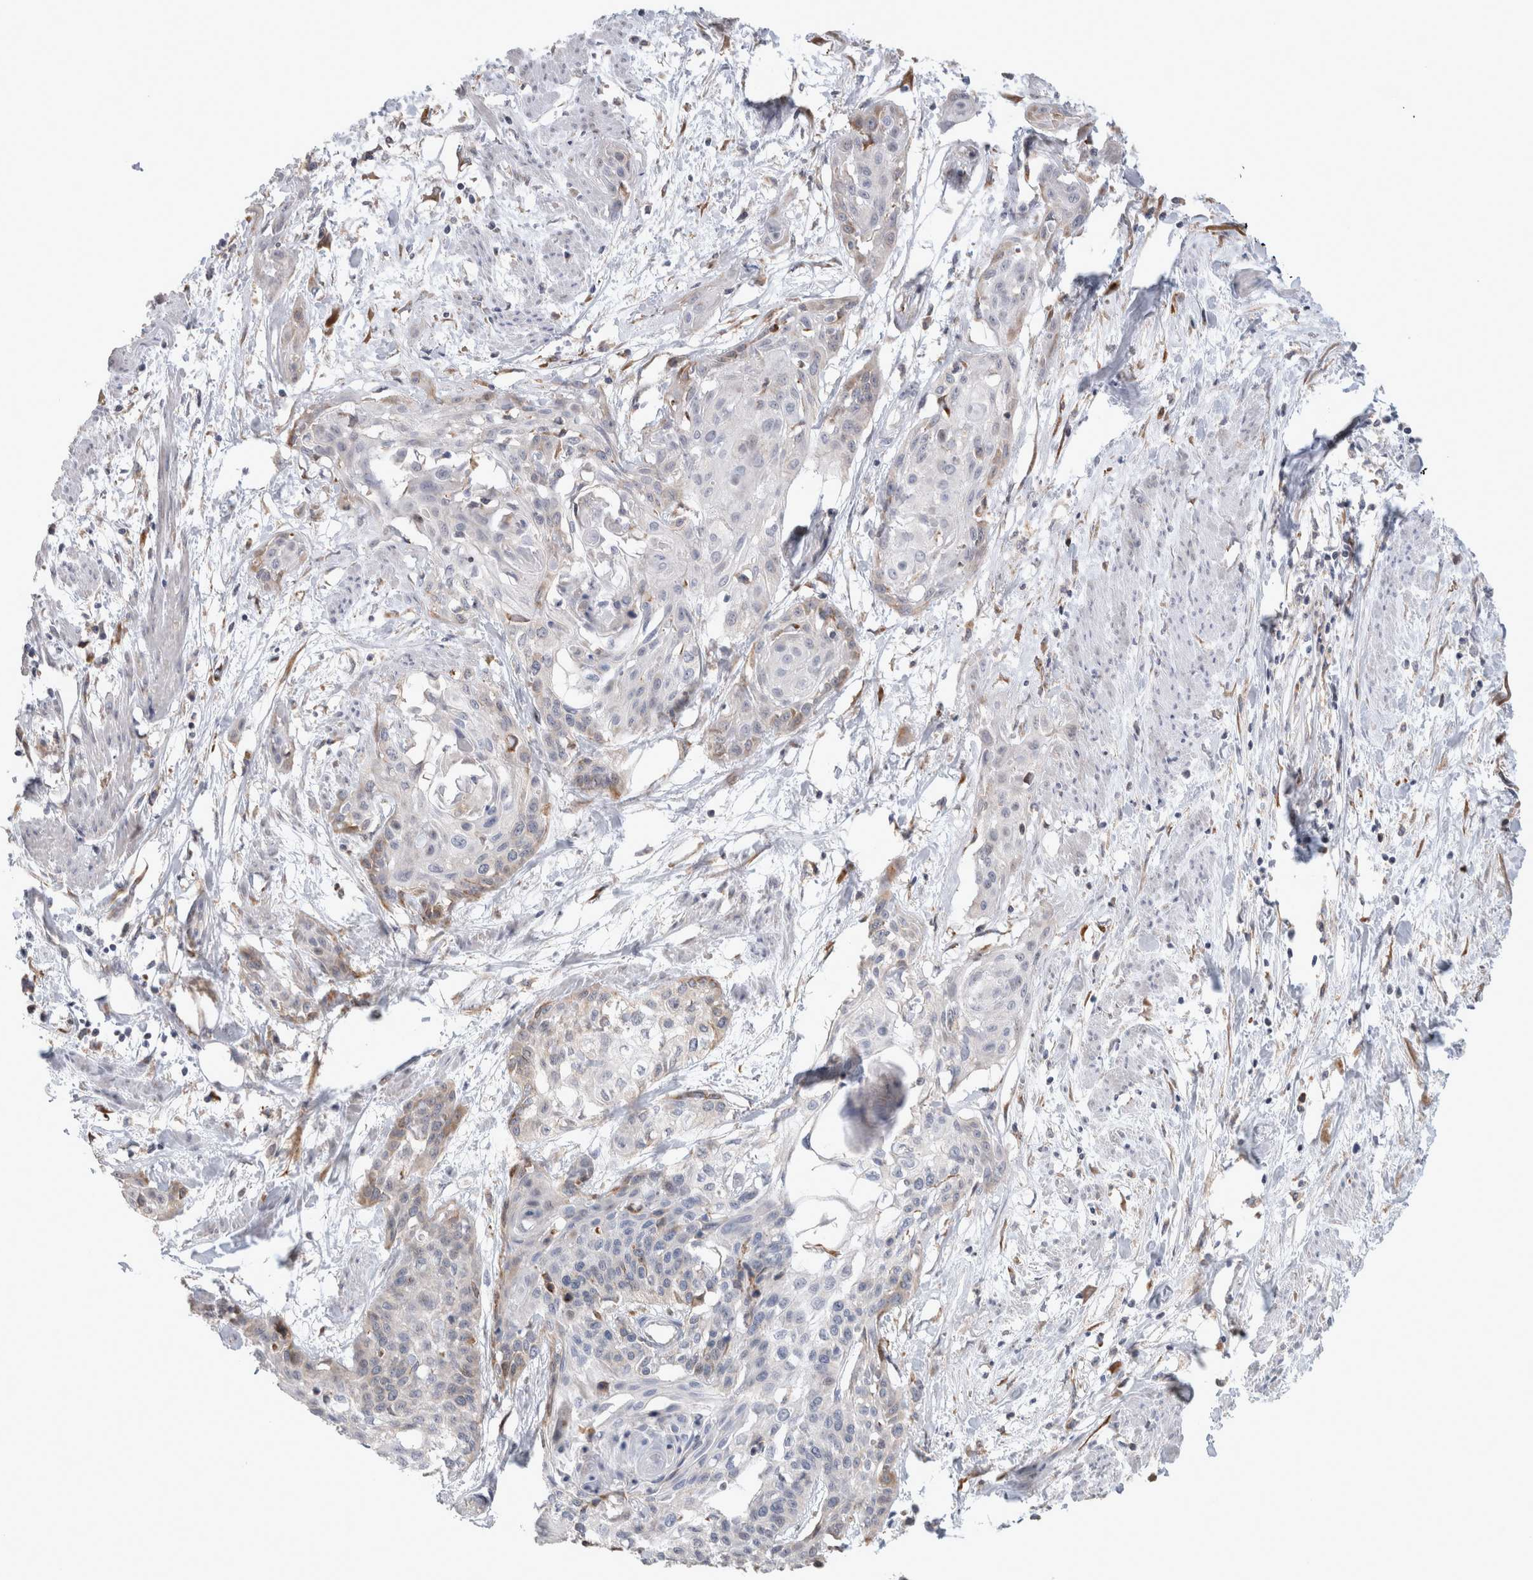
{"staining": {"intensity": "weak", "quantity": "<25%", "location": "cytoplasmic/membranous"}, "tissue": "cervical cancer", "cell_type": "Tumor cells", "image_type": "cancer", "snomed": [{"axis": "morphology", "description": "Squamous cell carcinoma, NOS"}, {"axis": "topography", "description": "Cervix"}], "caption": "Histopathology image shows no significant protein positivity in tumor cells of cervical cancer.", "gene": "TRMT9B", "patient": {"sex": "female", "age": 57}}